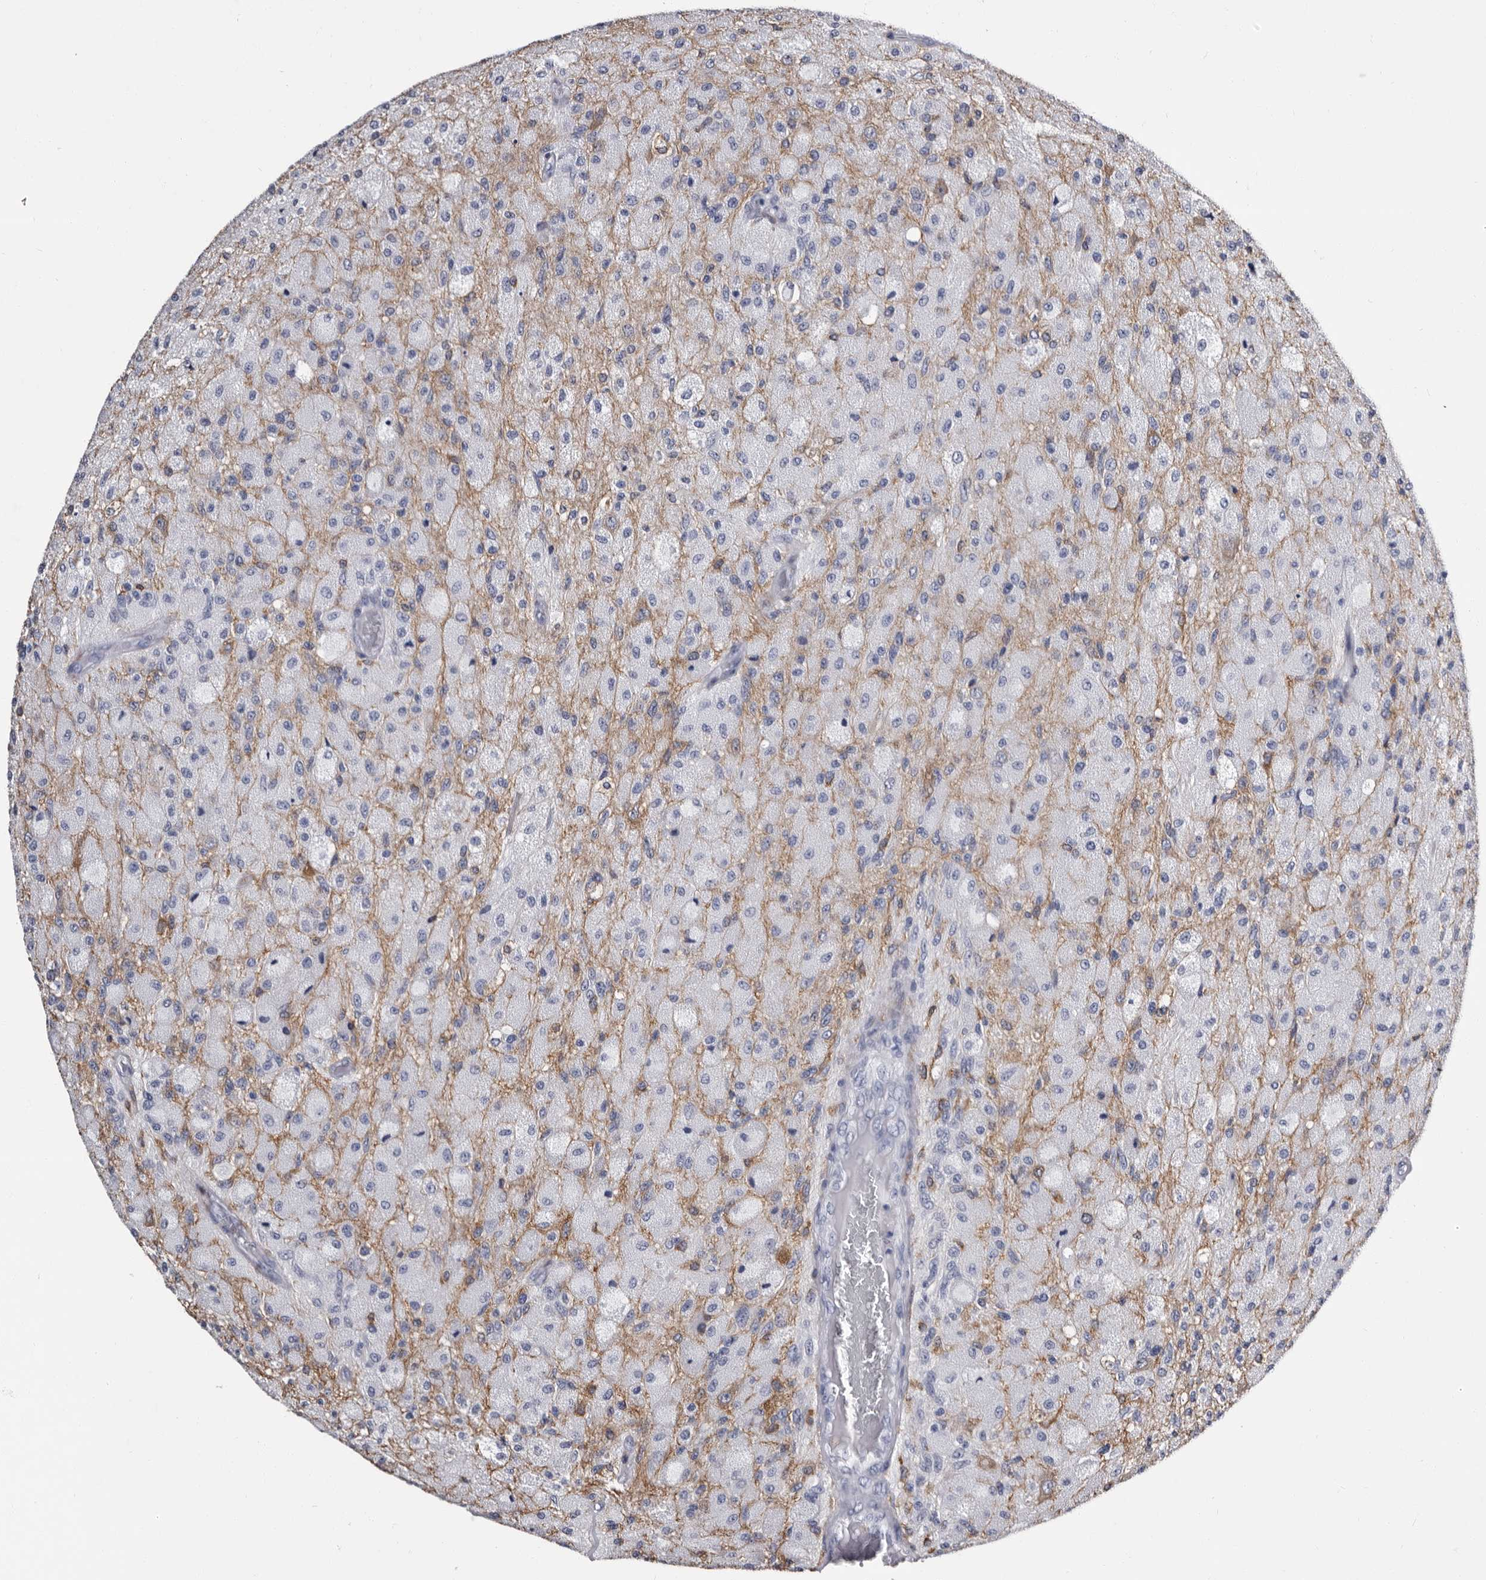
{"staining": {"intensity": "negative", "quantity": "none", "location": "none"}, "tissue": "glioma", "cell_type": "Tumor cells", "image_type": "cancer", "snomed": [{"axis": "morphology", "description": "Normal tissue, NOS"}, {"axis": "morphology", "description": "Glioma, malignant, High grade"}, {"axis": "topography", "description": "Cerebral cortex"}], "caption": "IHC of malignant glioma (high-grade) displays no staining in tumor cells.", "gene": "EPB41L3", "patient": {"sex": "male", "age": 77}}